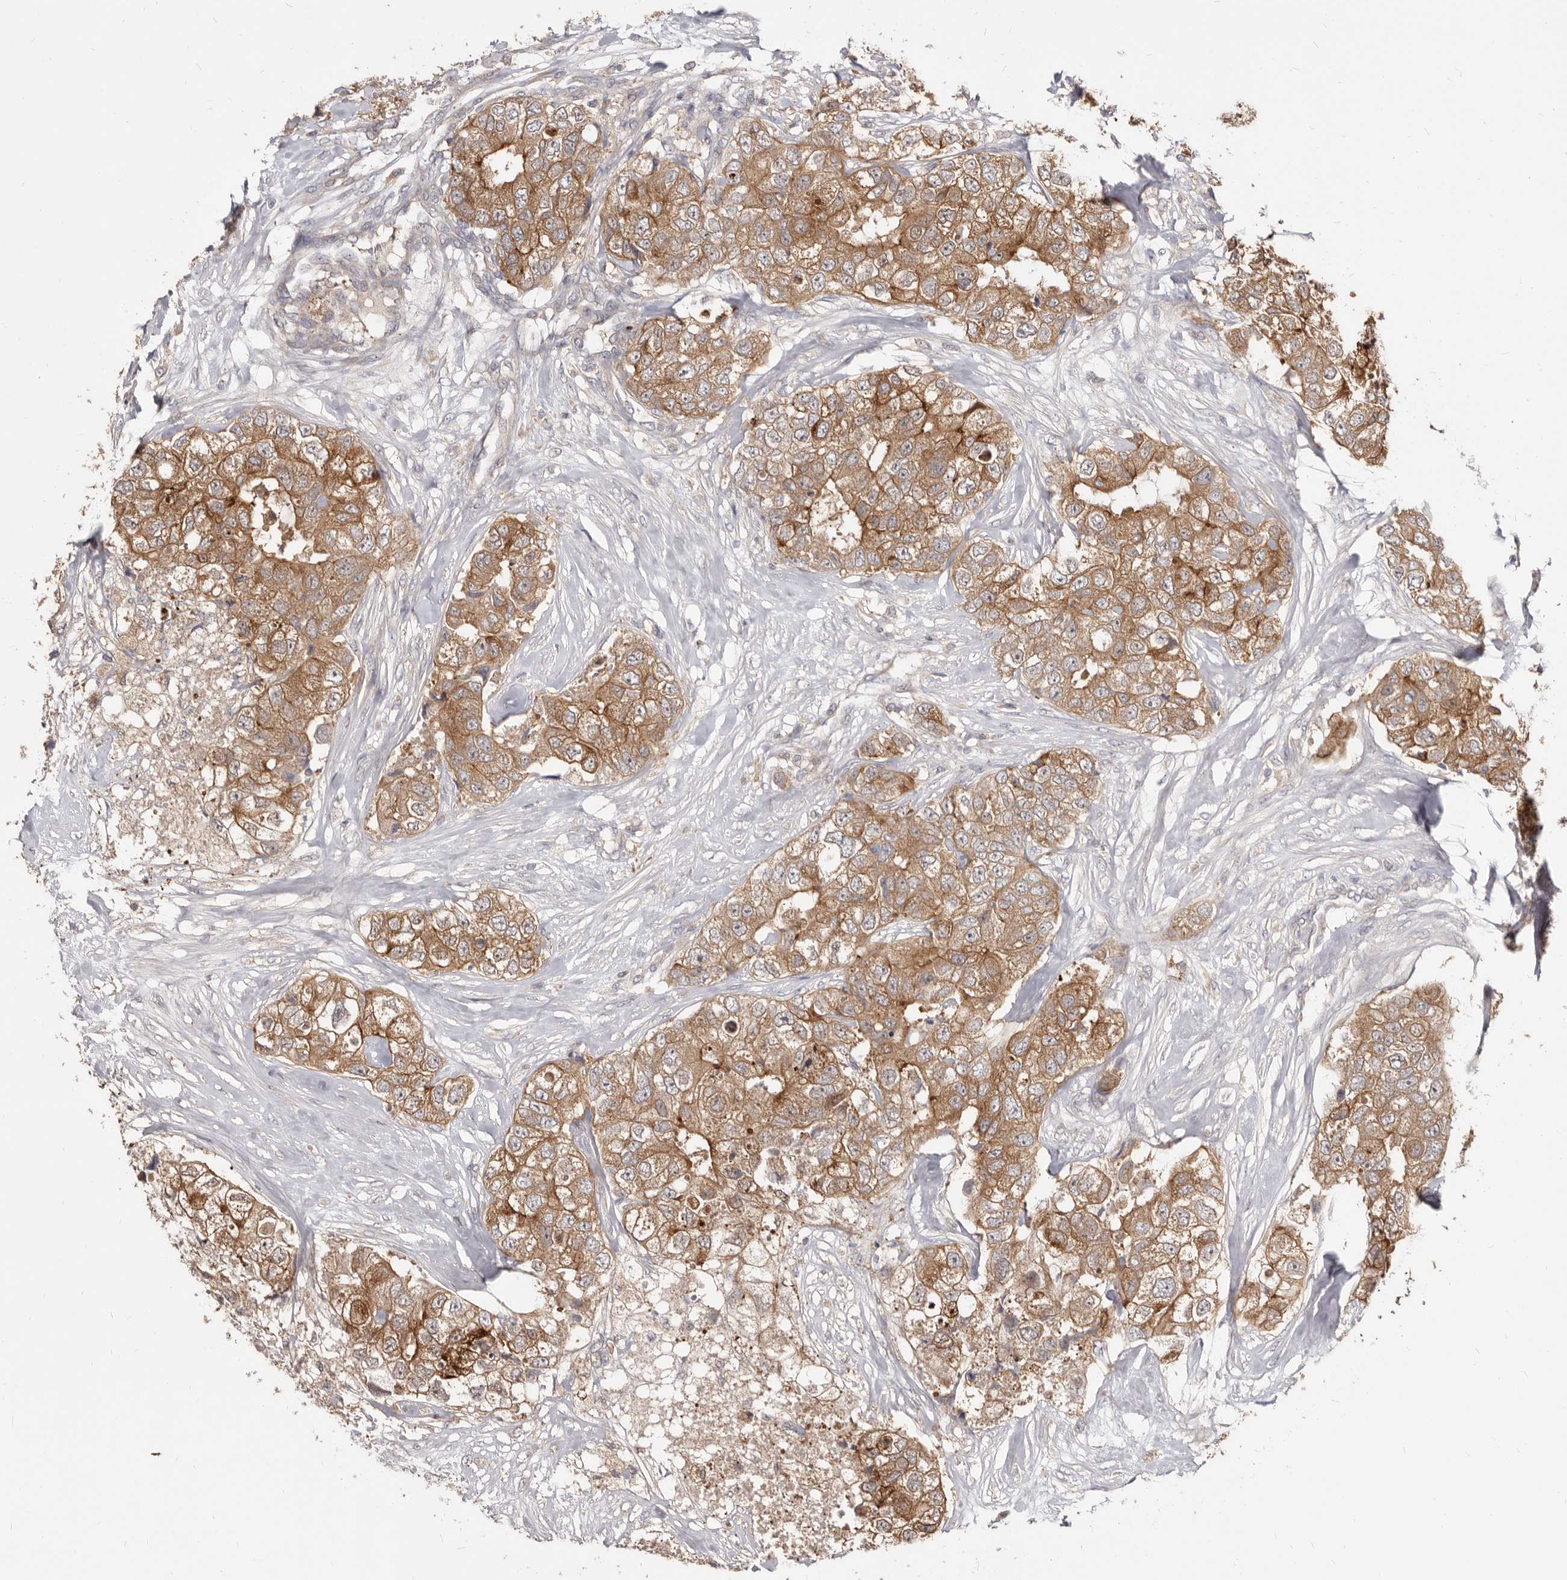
{"staining": {"intensity": "moderate", "quantity": ">75%", "location": "cytoplasmic/membranous"}, "tissue": "breast cancer", "cell_type": "Tumor cells", "image_type": "cancer", "snomed": [{"axis": "morphology", "description": "Duct carcinoma"}, {"axis": "topography", "description": "Breast"}], "caption": "This histopathology image shows immunohistochemistry staining of breast intraductal carcinoma, with medium moderate cytoplasmic/membranous staining in about >75% of tumor cells.", "gene": "TC2N", "patient": {"sex": "female", "age": 62}}